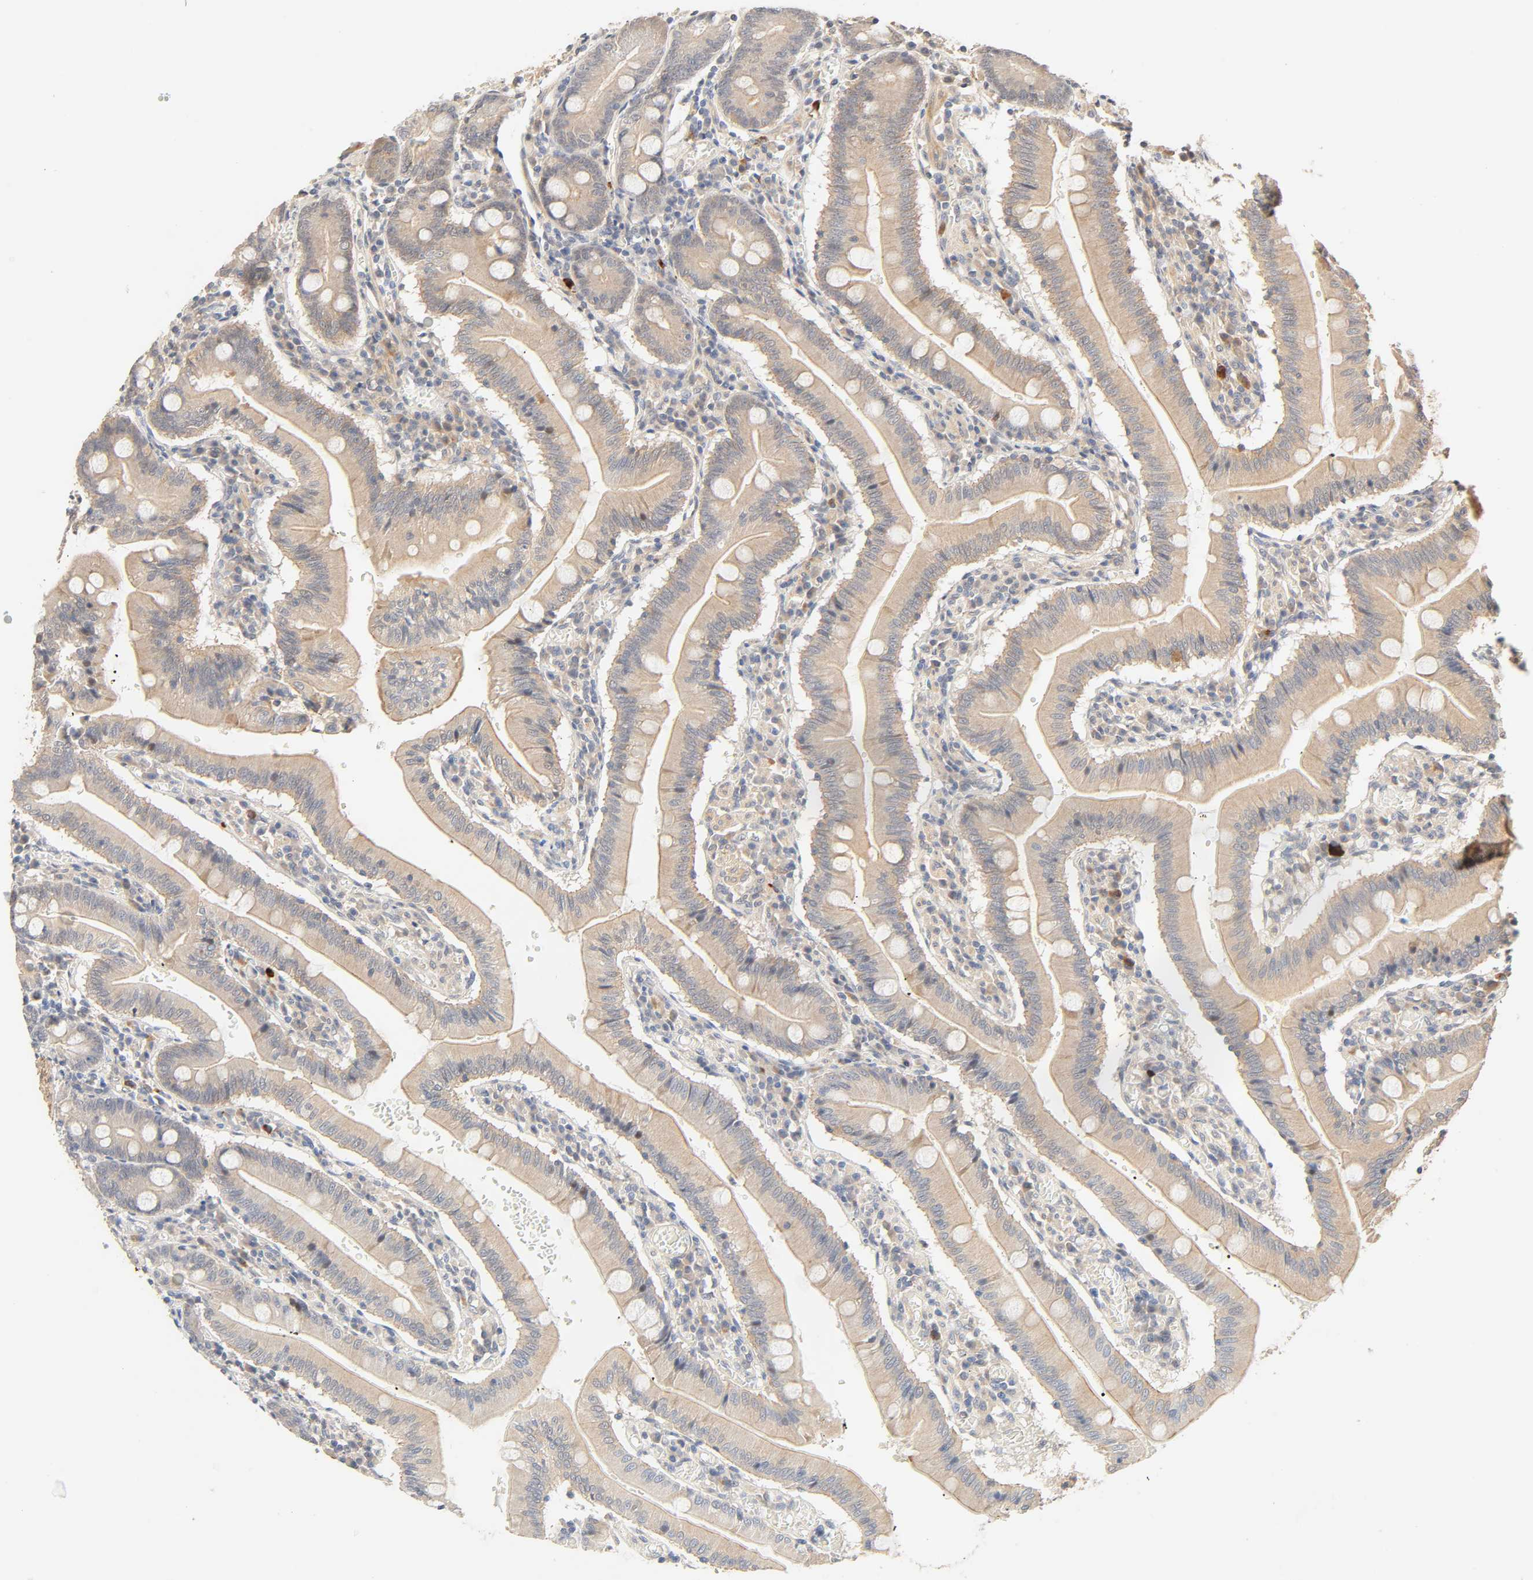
{"staining": {"intensity": "weak", "quantity": ">75%", "location": "cytoplasmic/membranous"}, "tissue": "small intestine", "cell_type": "Glandular cells", "image_type": "normal", "snomed": [{"axis": "morphology", "description": "Normal tissue, NOS"}, {"axis": "topography", "description": "Small intestine"}], "caption": "Weak cytoplasmic/membranous expression for a protein is identified in about >75% of glandular cells of normal small intestine using immunohistochemistry (IHC).", "gene": "CACNA1G", "patient": {"sex": "male", "age": 71}}